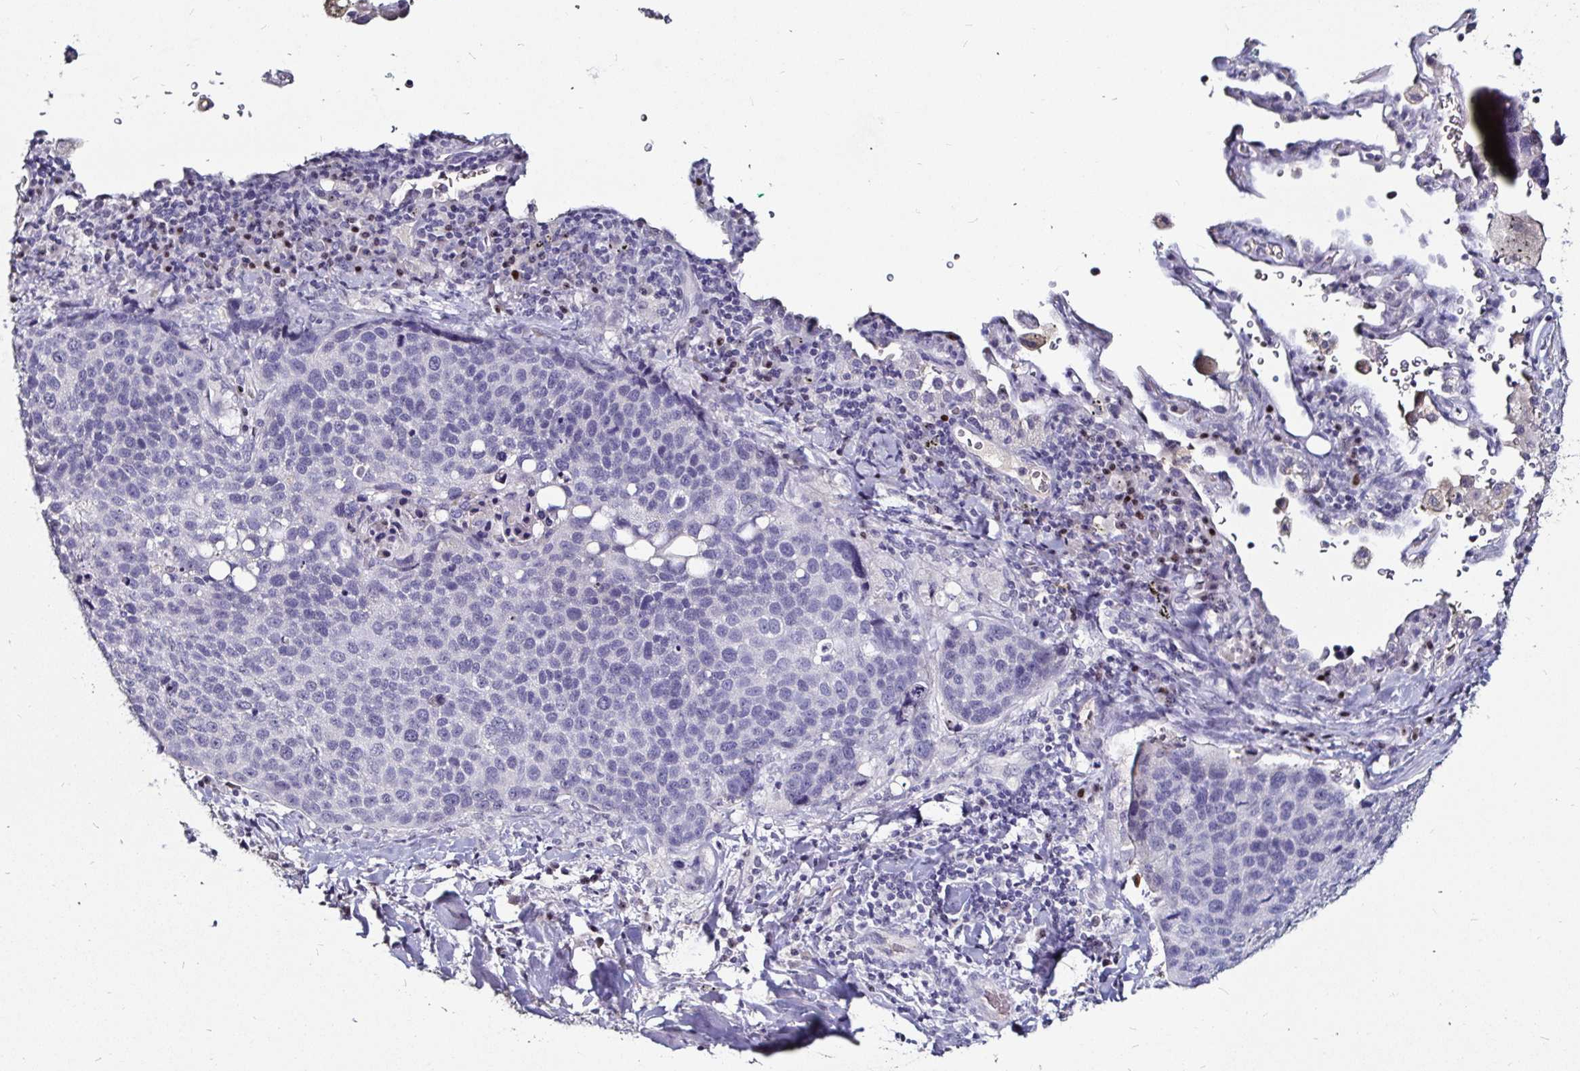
{"staining": {"intensity": "negative", "quantity": "none", "location": "none"}, "tissue": "lung cancer", "cell_type": "Tumor cells", "image_type": "cancer", "snomed": [{"axis": "morphology", "description": "Squamous cell carcinoma, NOS"}, {"axis": "topography", "description": "Lymph node"}, {"axis": "topography", "description": "Lung"}], "caption": "This is a image of immunohistochemistry (IHC) staining of lung cancer, which shows no positivity in tumor cells.", "gene": "FAIM2", "patient": {"sex": "male", "age": 61}}